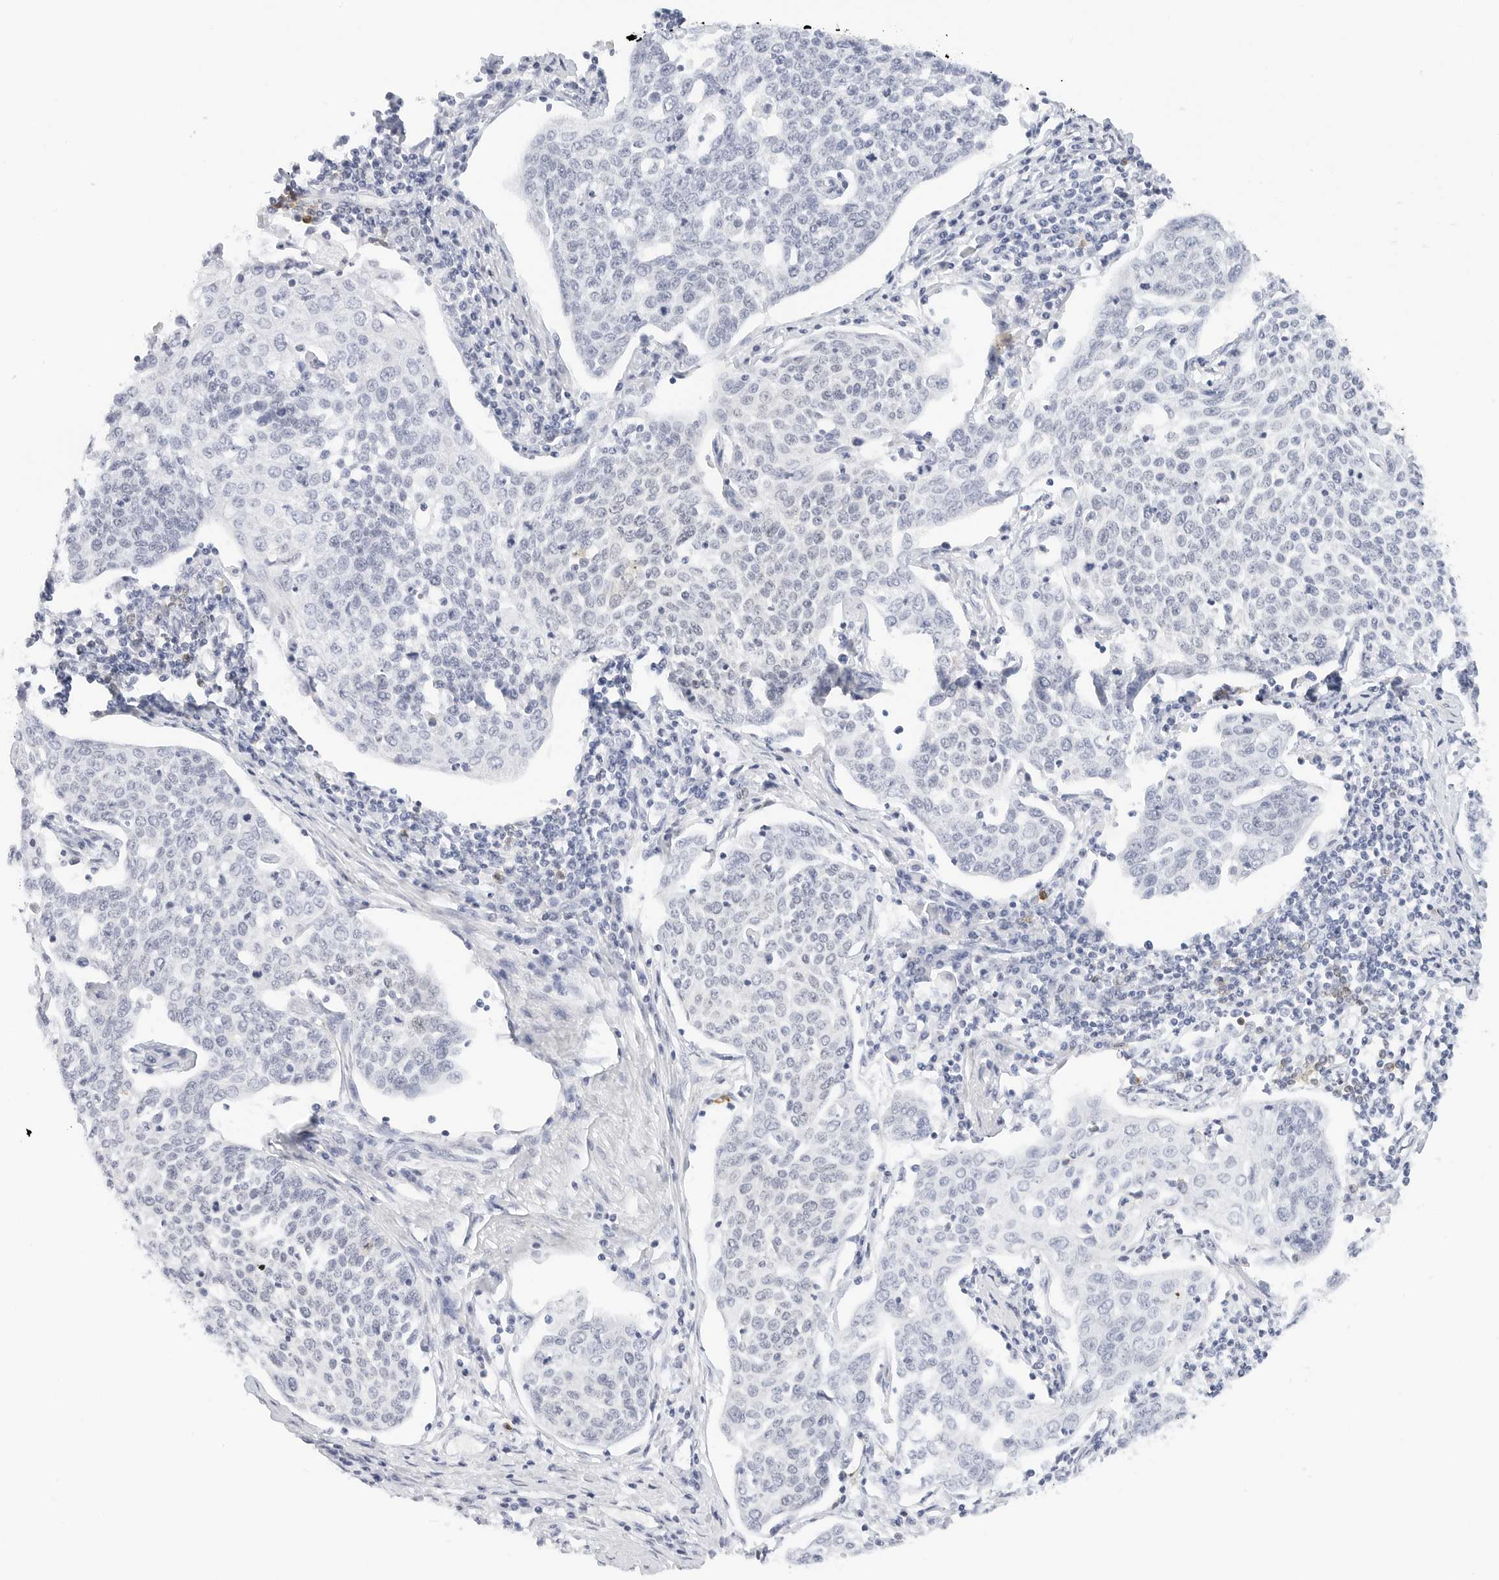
{"staining": {"intensity": "negative", "quantity": "none", "location": "none"}, "tissue": "cervical cancer", "cell_type": "Tumor cells", "image_type": "cancer", "snomed": [{"axis": "morphology", "description": "Squamous cell carcinoma, NOS"}, {"axis": "topography", "description": "Cervix"}], "caption": "Tumor cells are negative for brown protein staining in cervical squamous cell carcinoma. (DAB IHC, high magnification).", "gene": "CD22", "patient": {"sex": "female", "age": 34}}